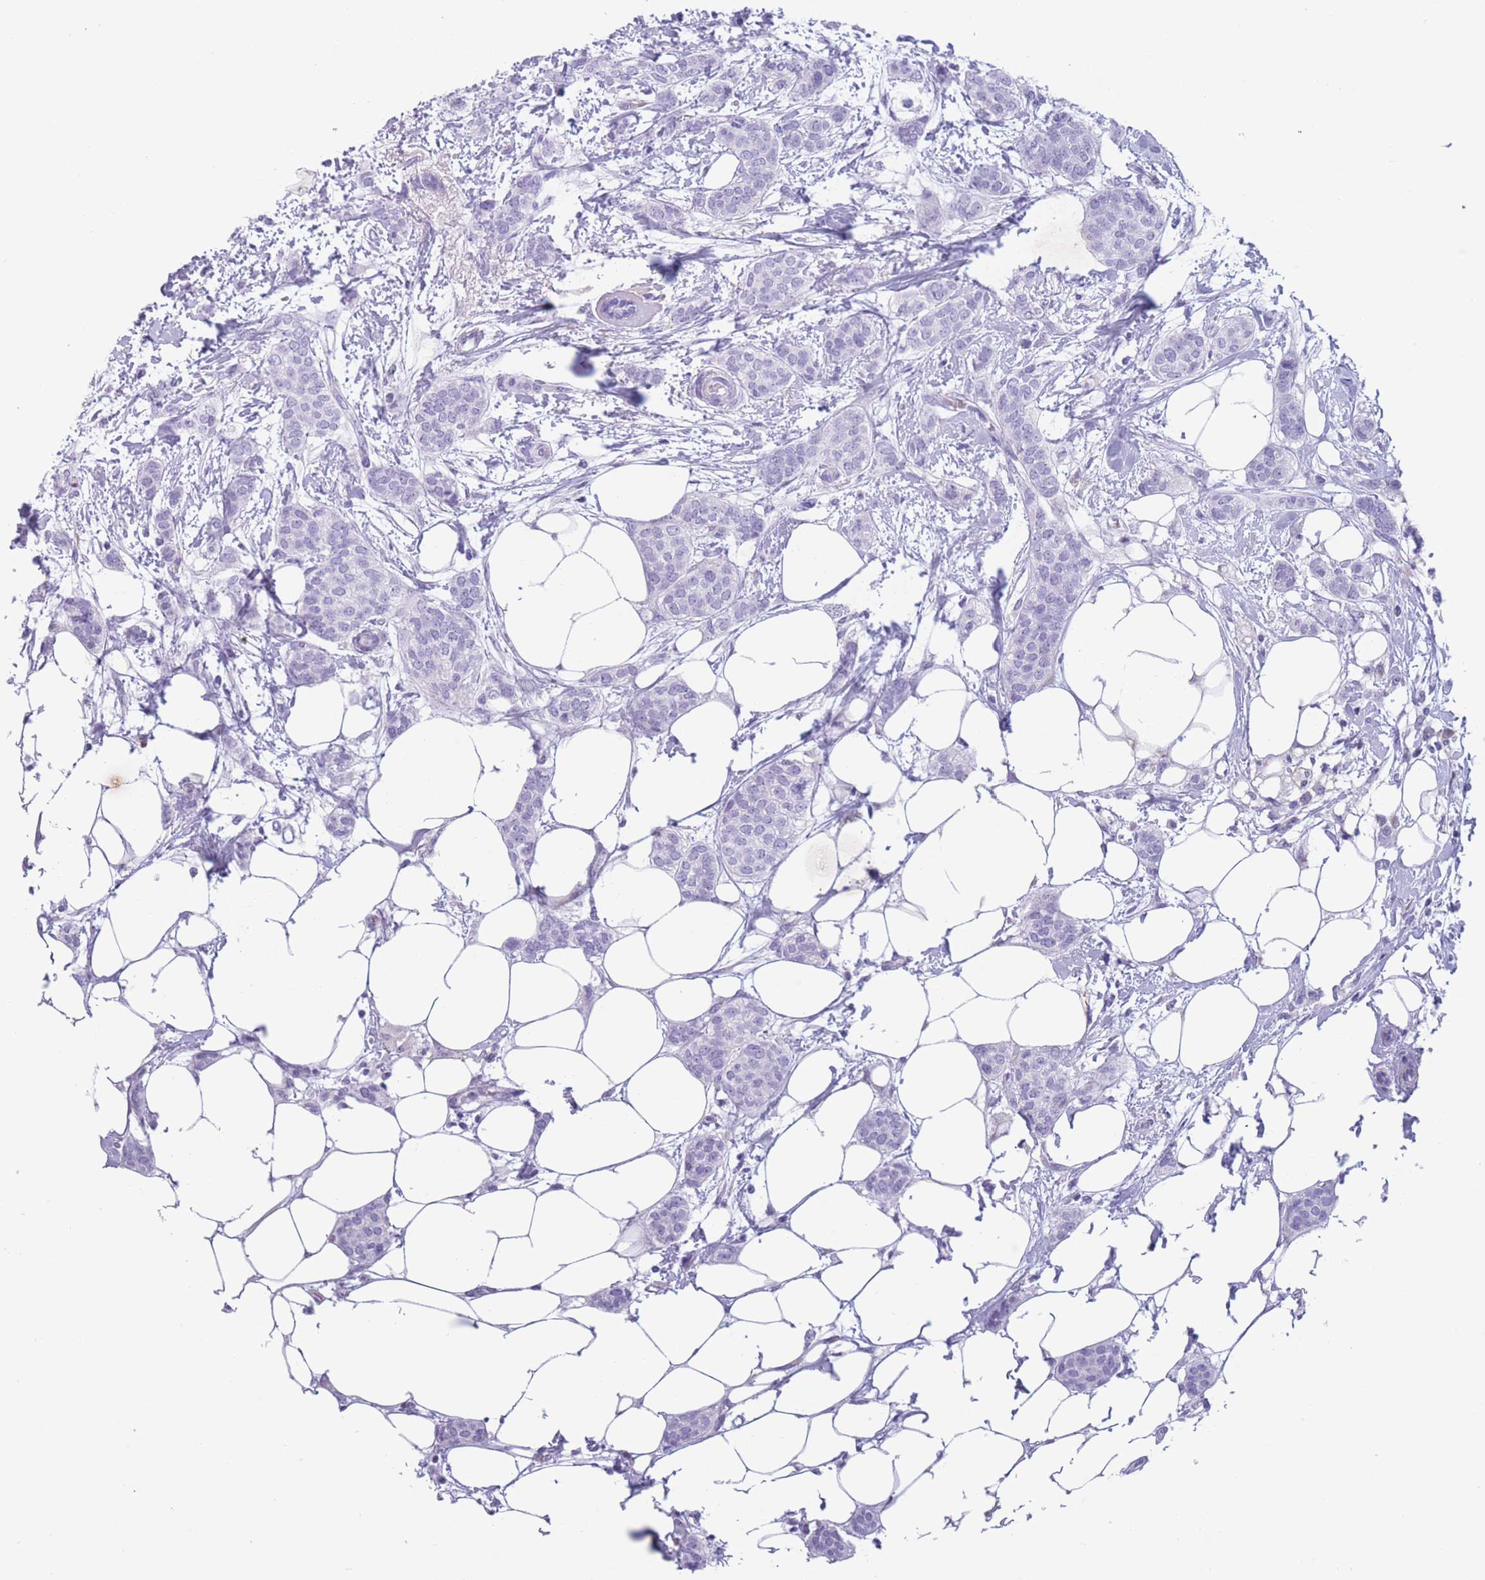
{"staining": {"intensity": "negative", "quantity": "none", "location": "none"}, "tissue": "breast cancer", "cell_type": "Tumor cells", "image_type": "cancer", "snomed": [{"axis": "morphology", "description": "Duct carcinoma"}, {"axis": "topography", "description": "Breast"}], "caption": "DAB immunohistochemical staining of human breast cancer (invasive ductal carcinoma) exhibits no significant staining in tumor cells.", "gene": "COL27A1", "patient": {"sex": "female", "age": 72}}